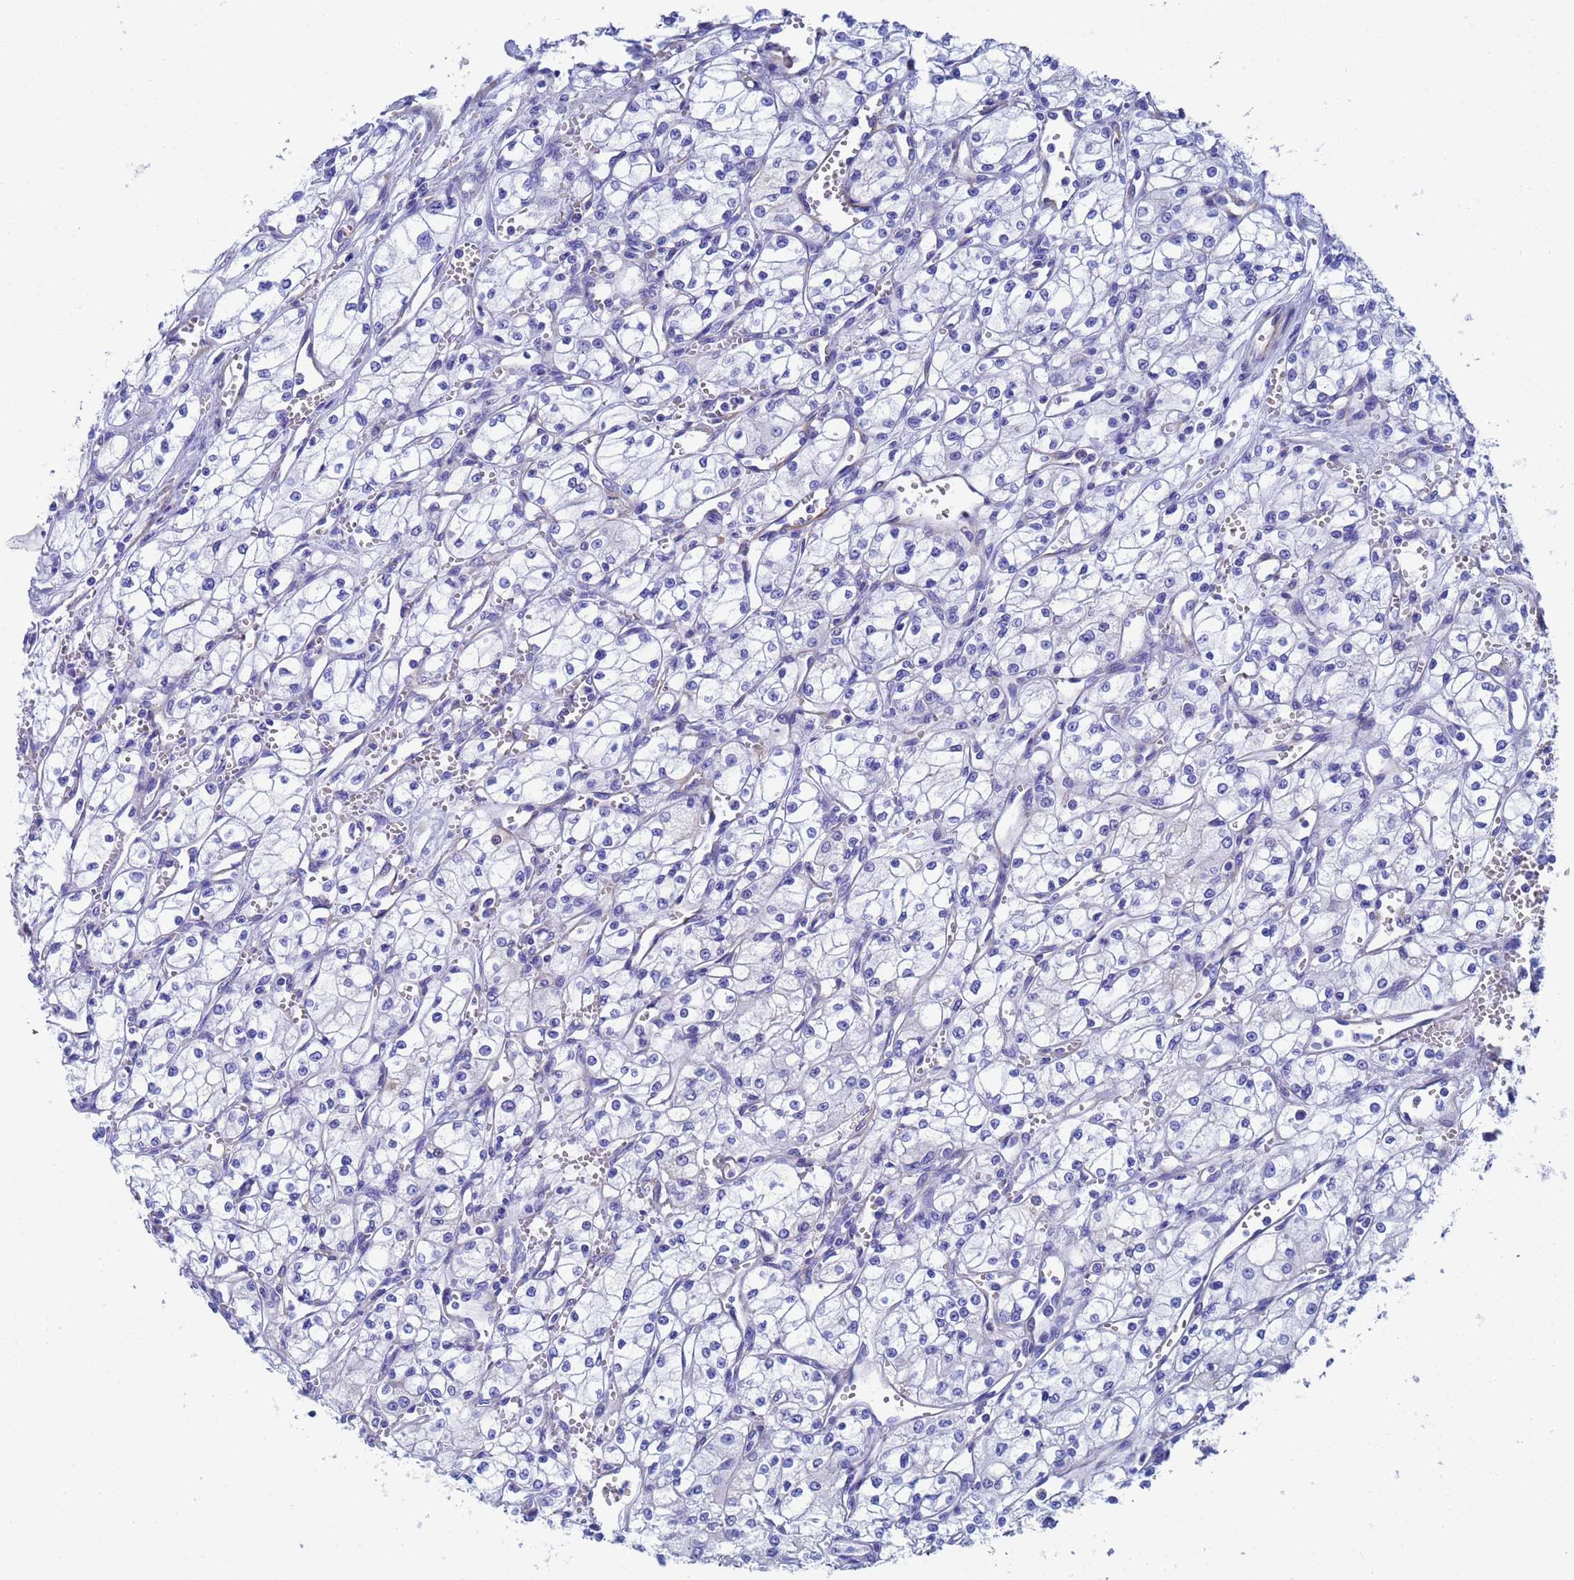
{"staining": {"intensity": "negative", "quantity": "none", "location": "none"}, "tissue": "renal cancer", "cell_type": "Tumor cells", "image_type": "cancer", "snomed": [{"axis": "morphology", "description": "Adenocarcinoma, NOS"}, {"axis": "topography", "description": "Kidney"}], "caption": "Tumor cells are negative for protein expression in human renal cancer (adenocarcinoma).", "gene": "CST4", "patient": {"sex": "male", "age": 59}}